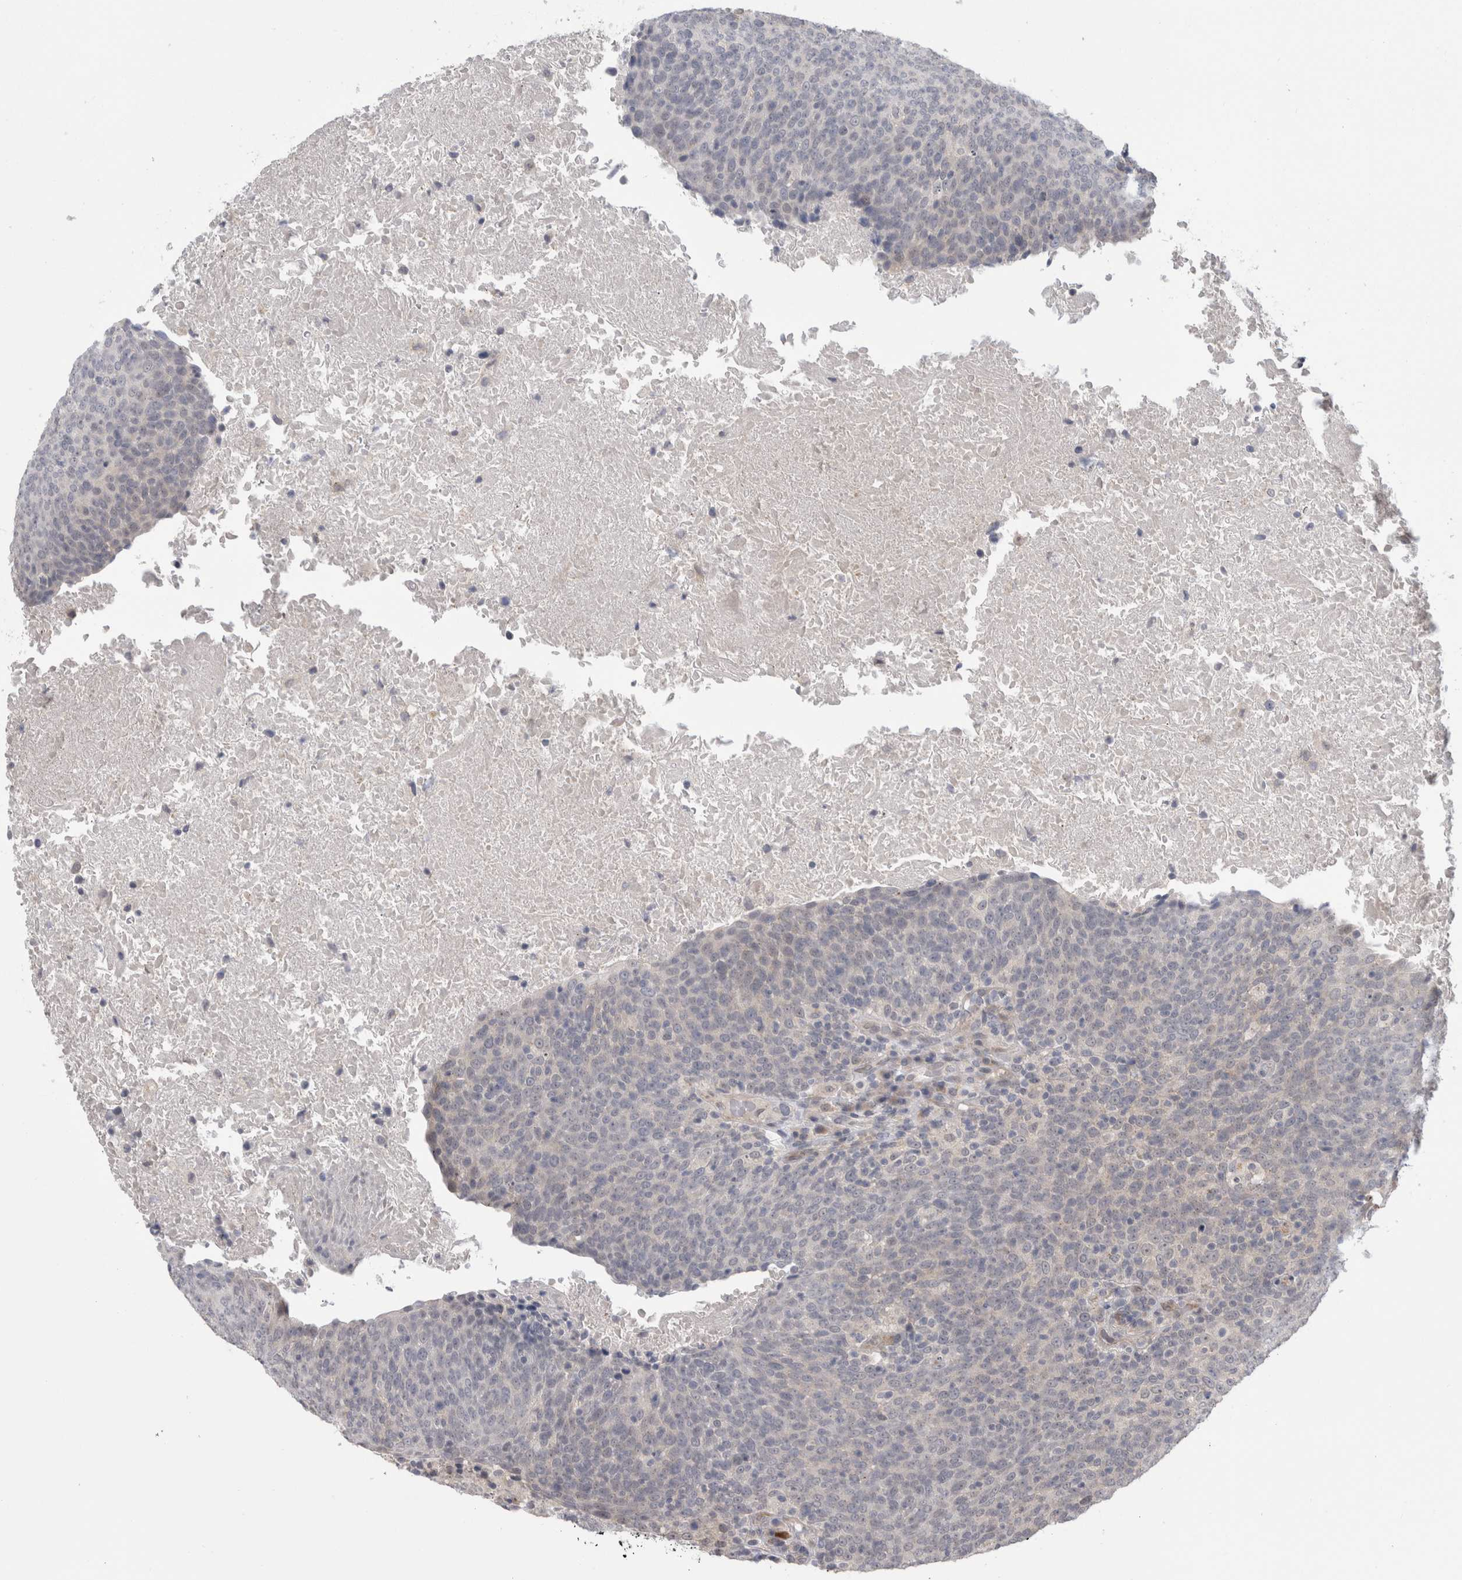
{"staining": {"intensity": "negative", "quantity": "none", "location": "none"}, "tissue": "head and neck cancer", "cell_type": "Tumor cells", "image_type": "cancer", "snomed": [{"axis": "morphology", "description": "Squamous cell carcinoma, NOS"}, {"axis": "morphology", "description": "Squamous cell carcinoma, metastatic, NOS"}, {"axis": "topography", "description": "Lymph node"}, {"axis": "topography", "description": "Head-Neck"}], "caption": "An image of head and neck cancer (squamous cell carcinoma) stained for a protein shows no brown staining in tumor cells.", "gene": "MTBP", "patient": {"sex": "male", "age": 62}}